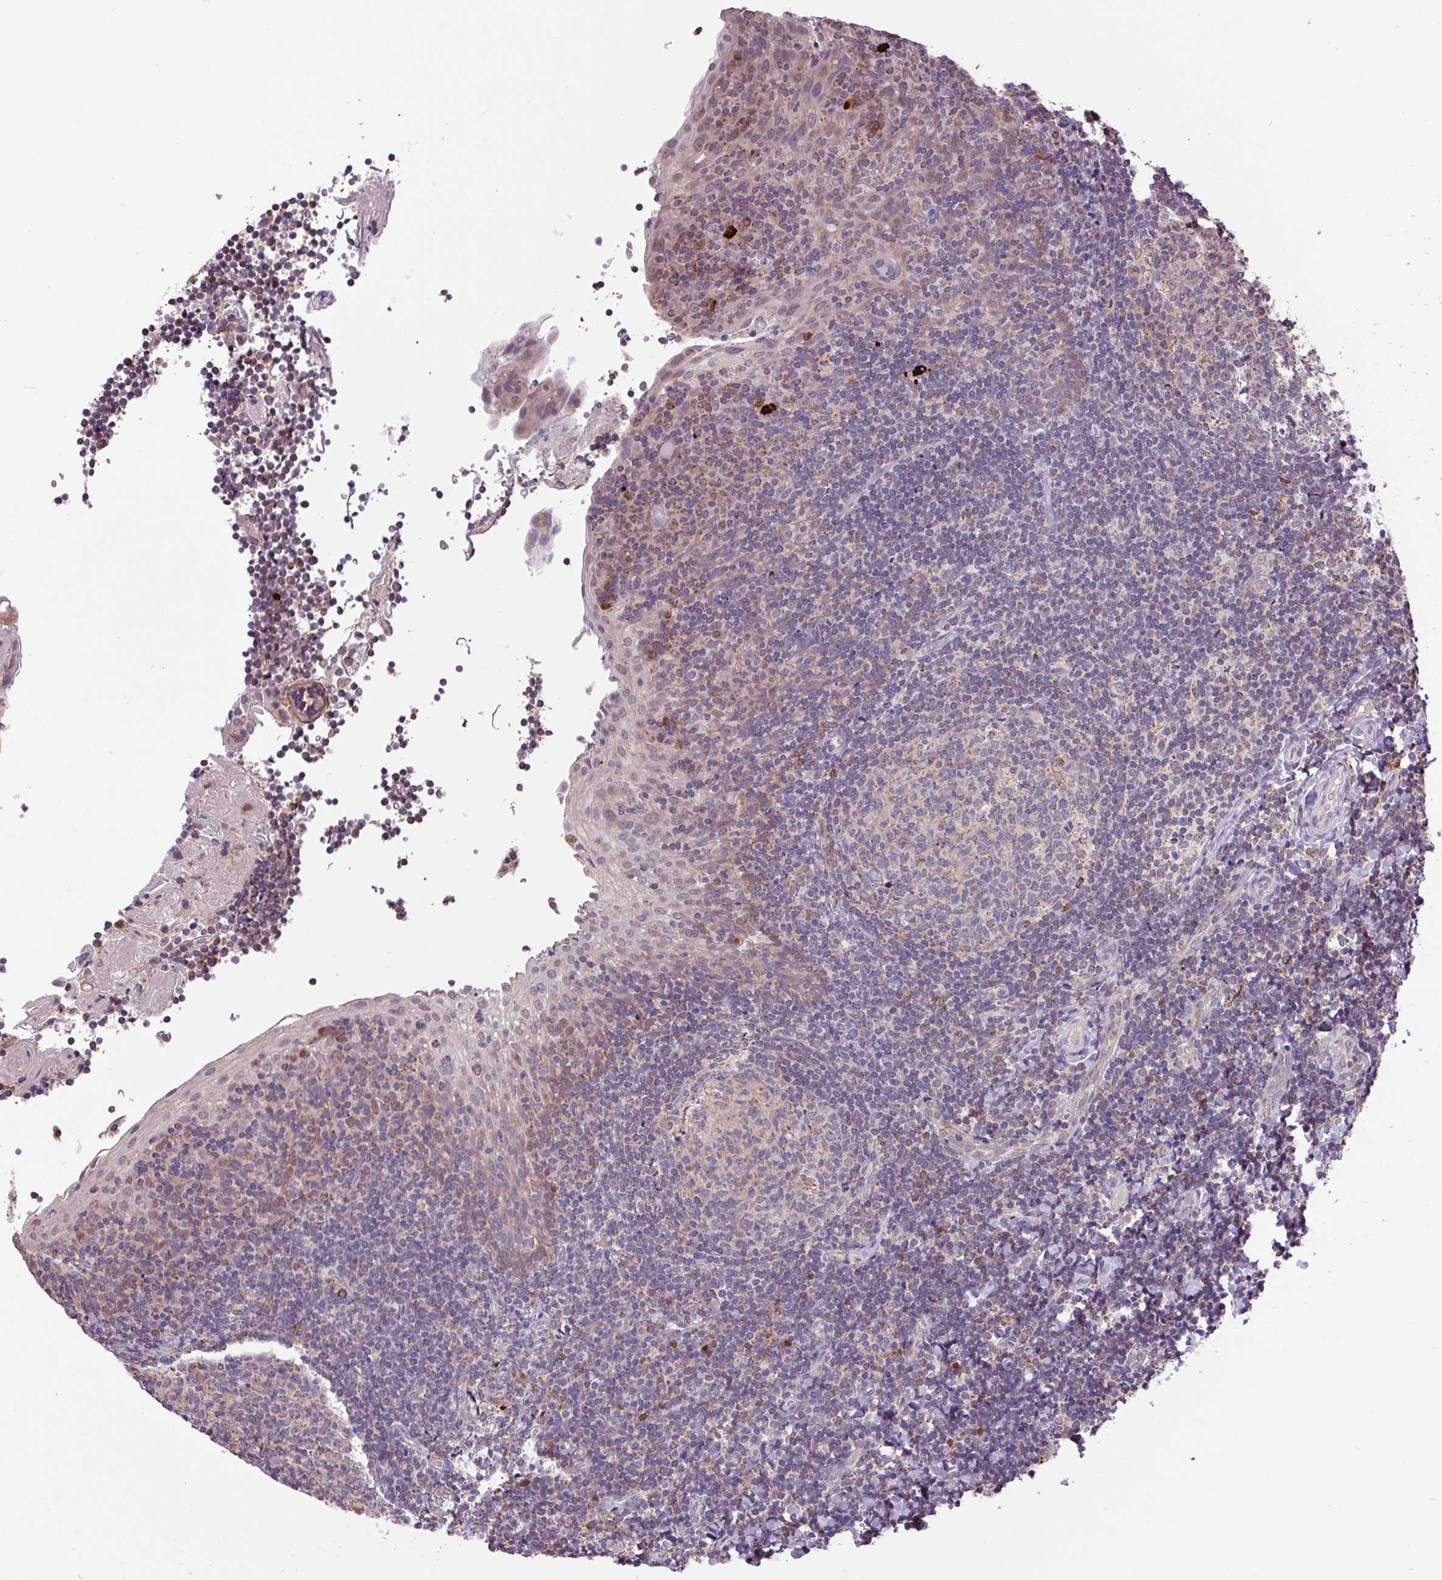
{"staining": {"intensity": "weak", "quantity": "25%-75%", "location": "cytoplasmic/membranous"}, "tissue": "tonsil", "cell_type": "Germinal center cells", "image_type": "normal", "snomed": [{"axis": "morphology", "description": "Normal tissue, NOS"}, {"axis": "topography", "description": "Tonsil"}], "caption": "Immunohistochemistry (DAB (3,3'-diaminobenzidine)) staining of normal human tonsil exhibits weak cytoplasmic/membranous protein positivity in approximately 25%-75% of germinal center cells.", "gene": "SGF29", "patient": {"sex": "male", "age": 17}}